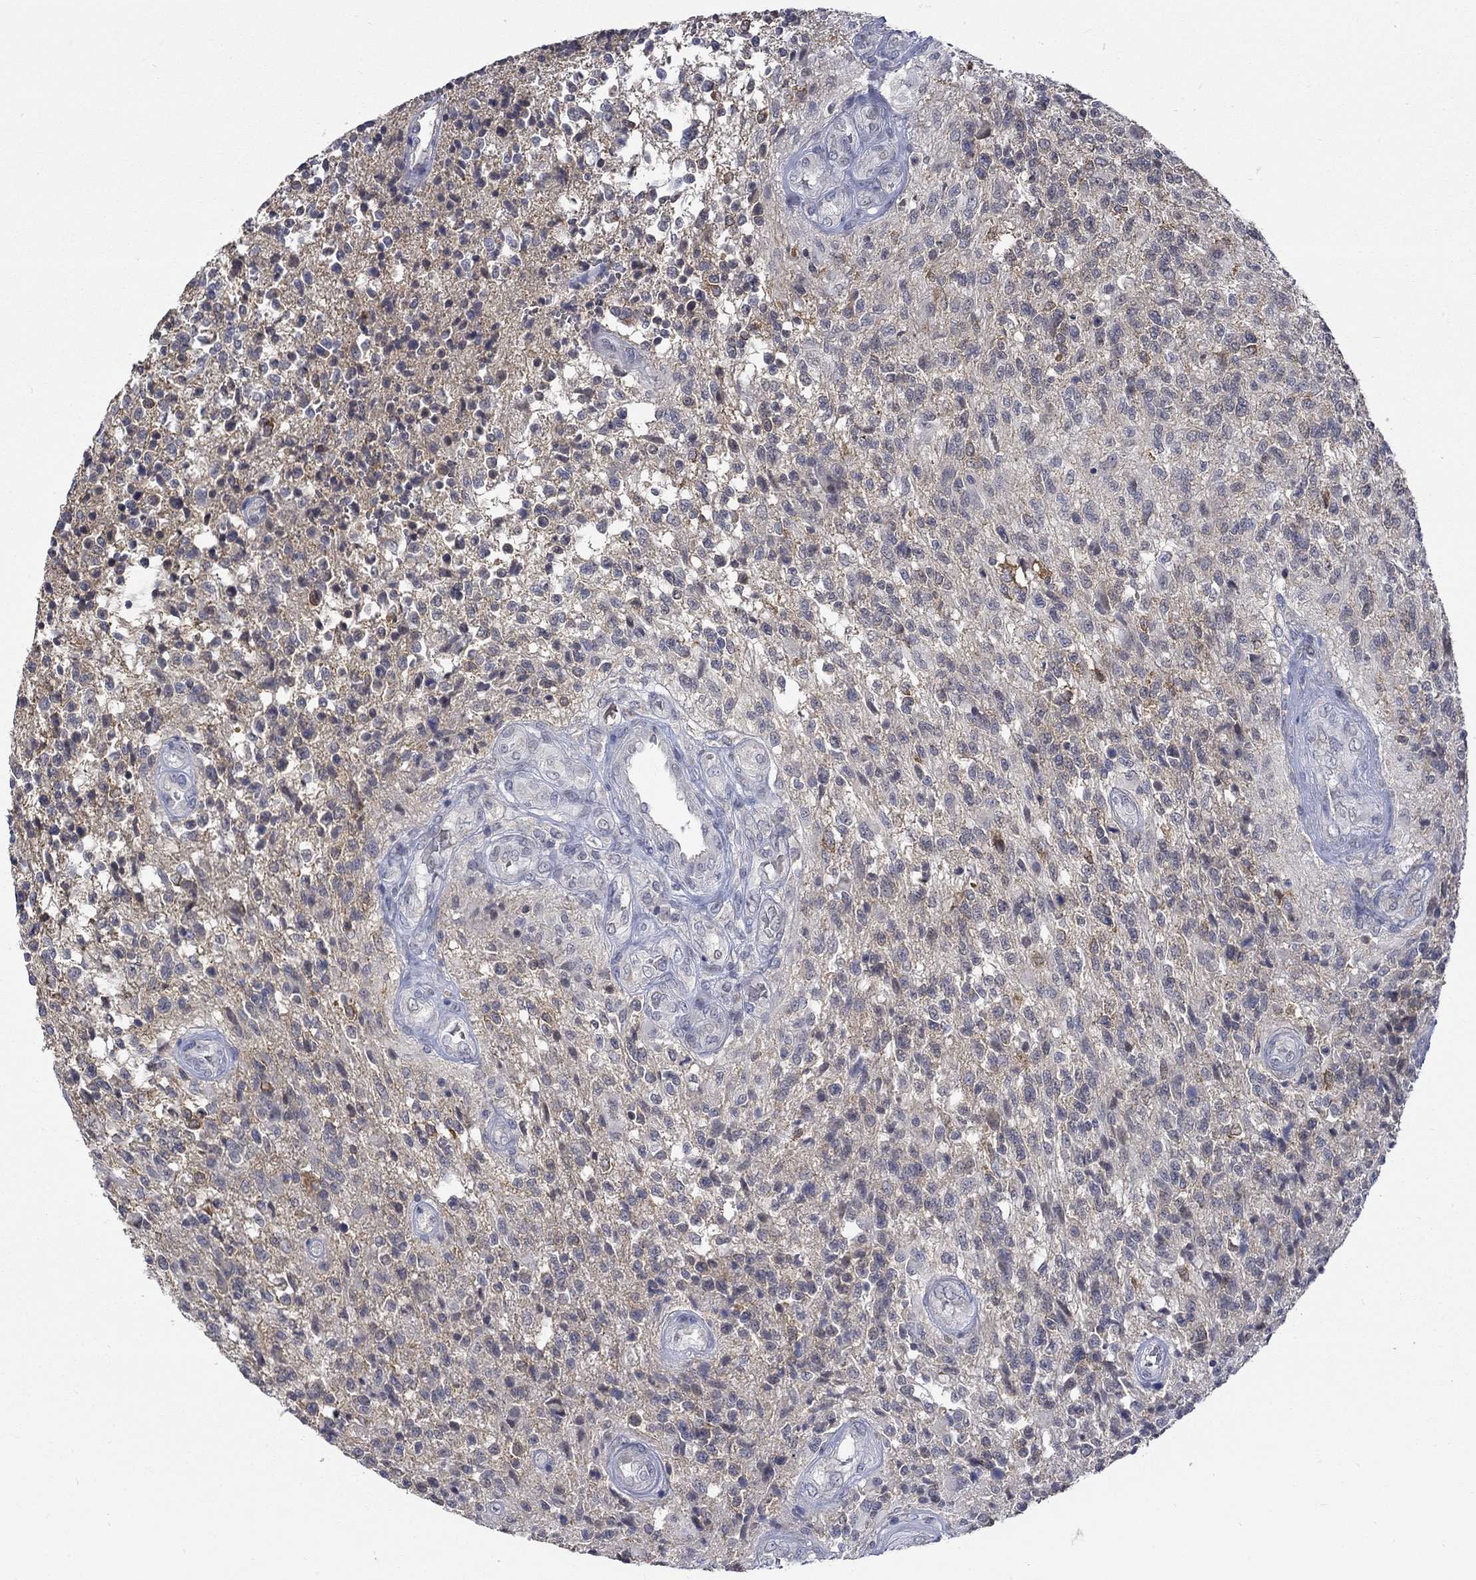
{"staining": {"intensity": "weak", "quantity": "<25%", "location": "cytoplasmic/membranous"}, "tissue": "glioma", "cell_type": "Tumor cells", "image_type": "cancer", "snomed": [{"axis": "morphology", "description": "Glioma, malignant, High grade"}, {"axis": "topography", "description": "Brain"}], "caption": "Immunohistochemistry (IHC) of malignant glioma (high-grade) demonstrates no expression in tumor cells.", "gene": "WASF1", "patient": {"sex": "male", "age": 56}}